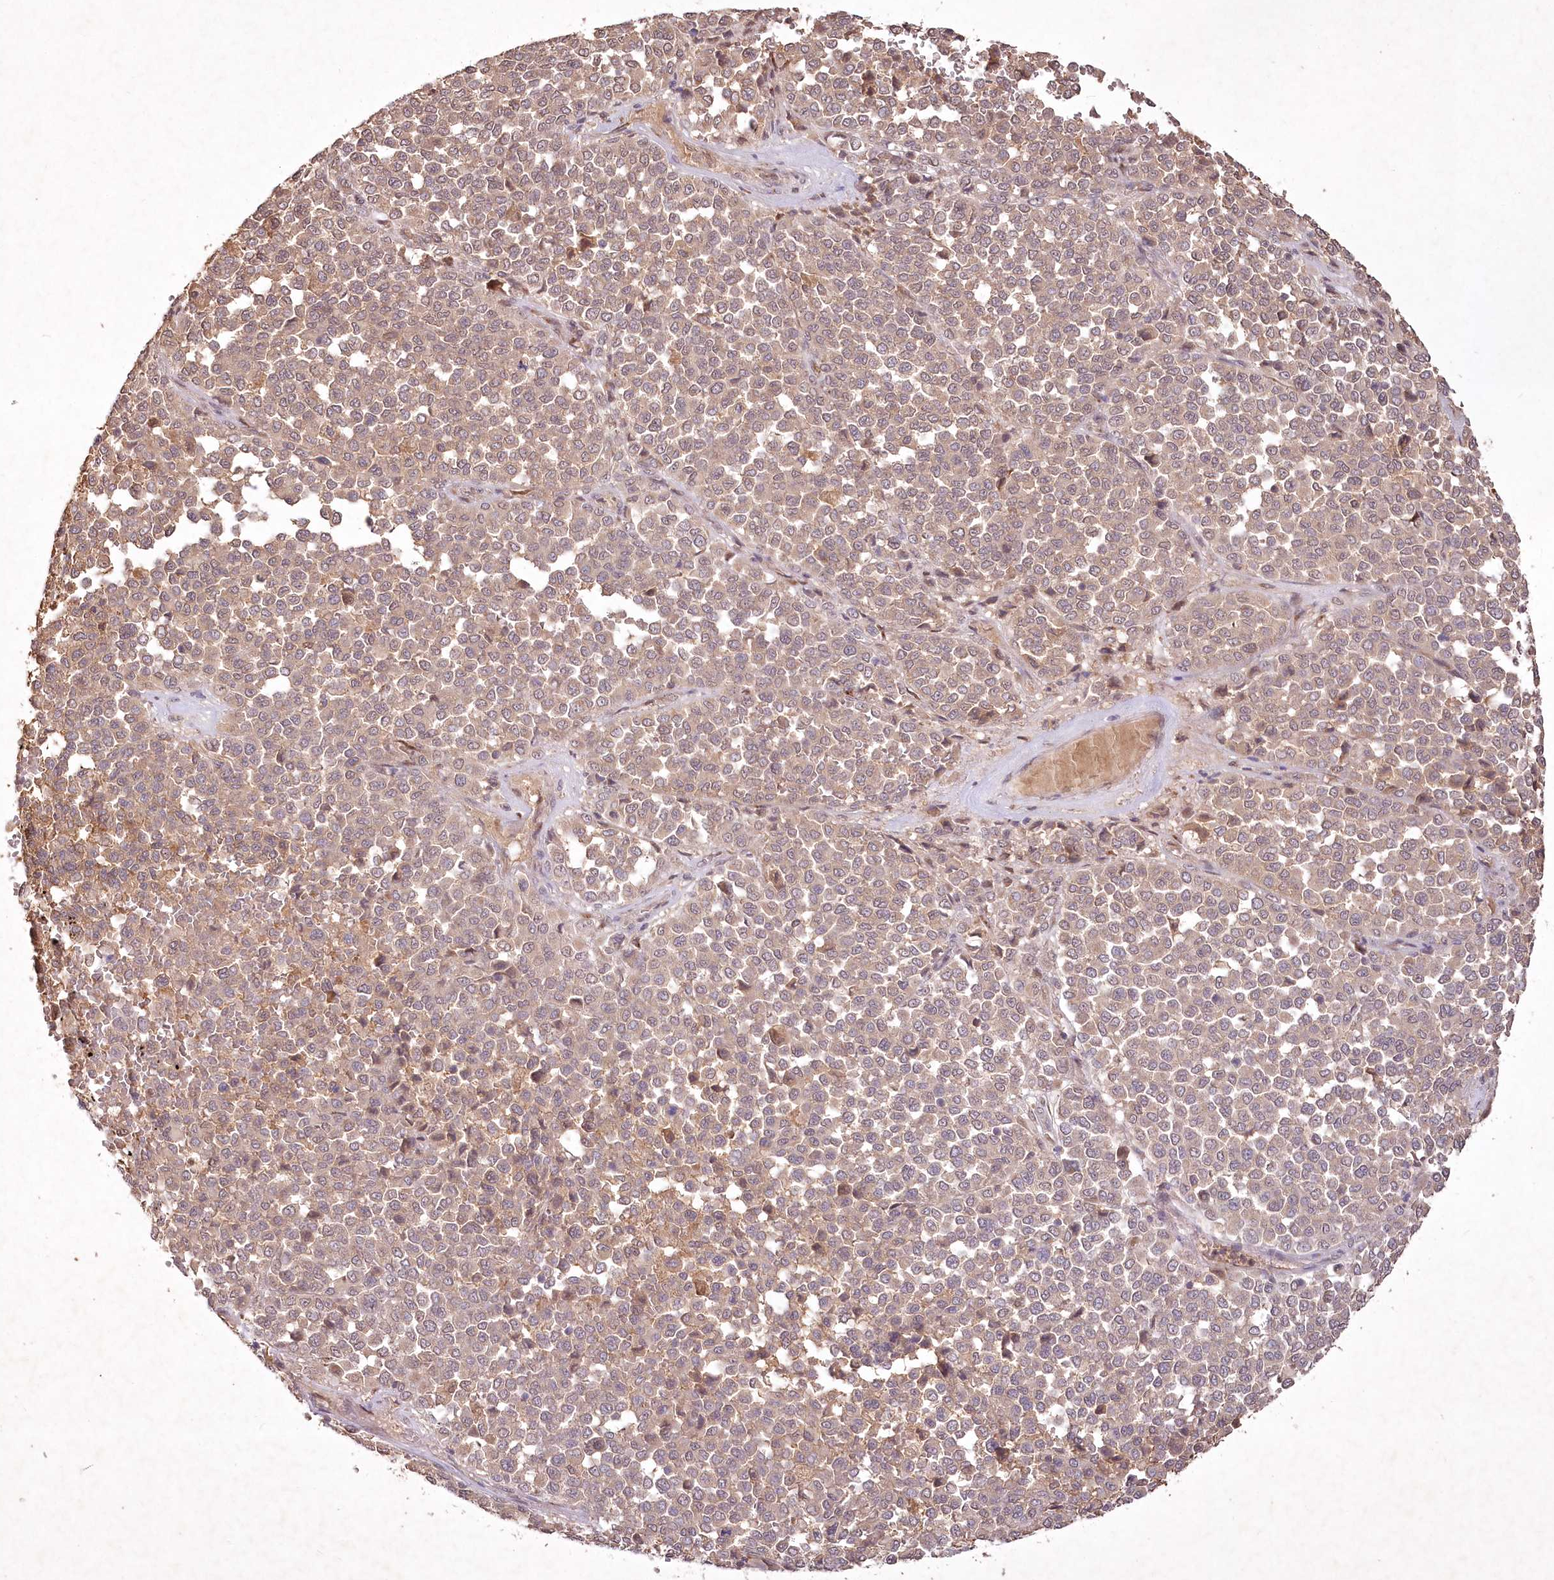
{"staining": {"intensity": "weak", "quantity": ">75%", "location": "cytoplasmic/membranous"}, "tissue": "melanoma", "cell_type": "Tumor cells", "image_type": "cancer", "snomed": [{"axis": "morphology", "description": "Malignant melanoma, Metastatic site"}, {"axis": "topography", "description": "Pancreas"}], "caption": "Weak cytoplasmic/membranous expression for a protein is identified in about >75% of tumor cells of melanoma using IHC.", "gene": "IRAK1BP1", "patient": {"sex": "female", "age": 30}}